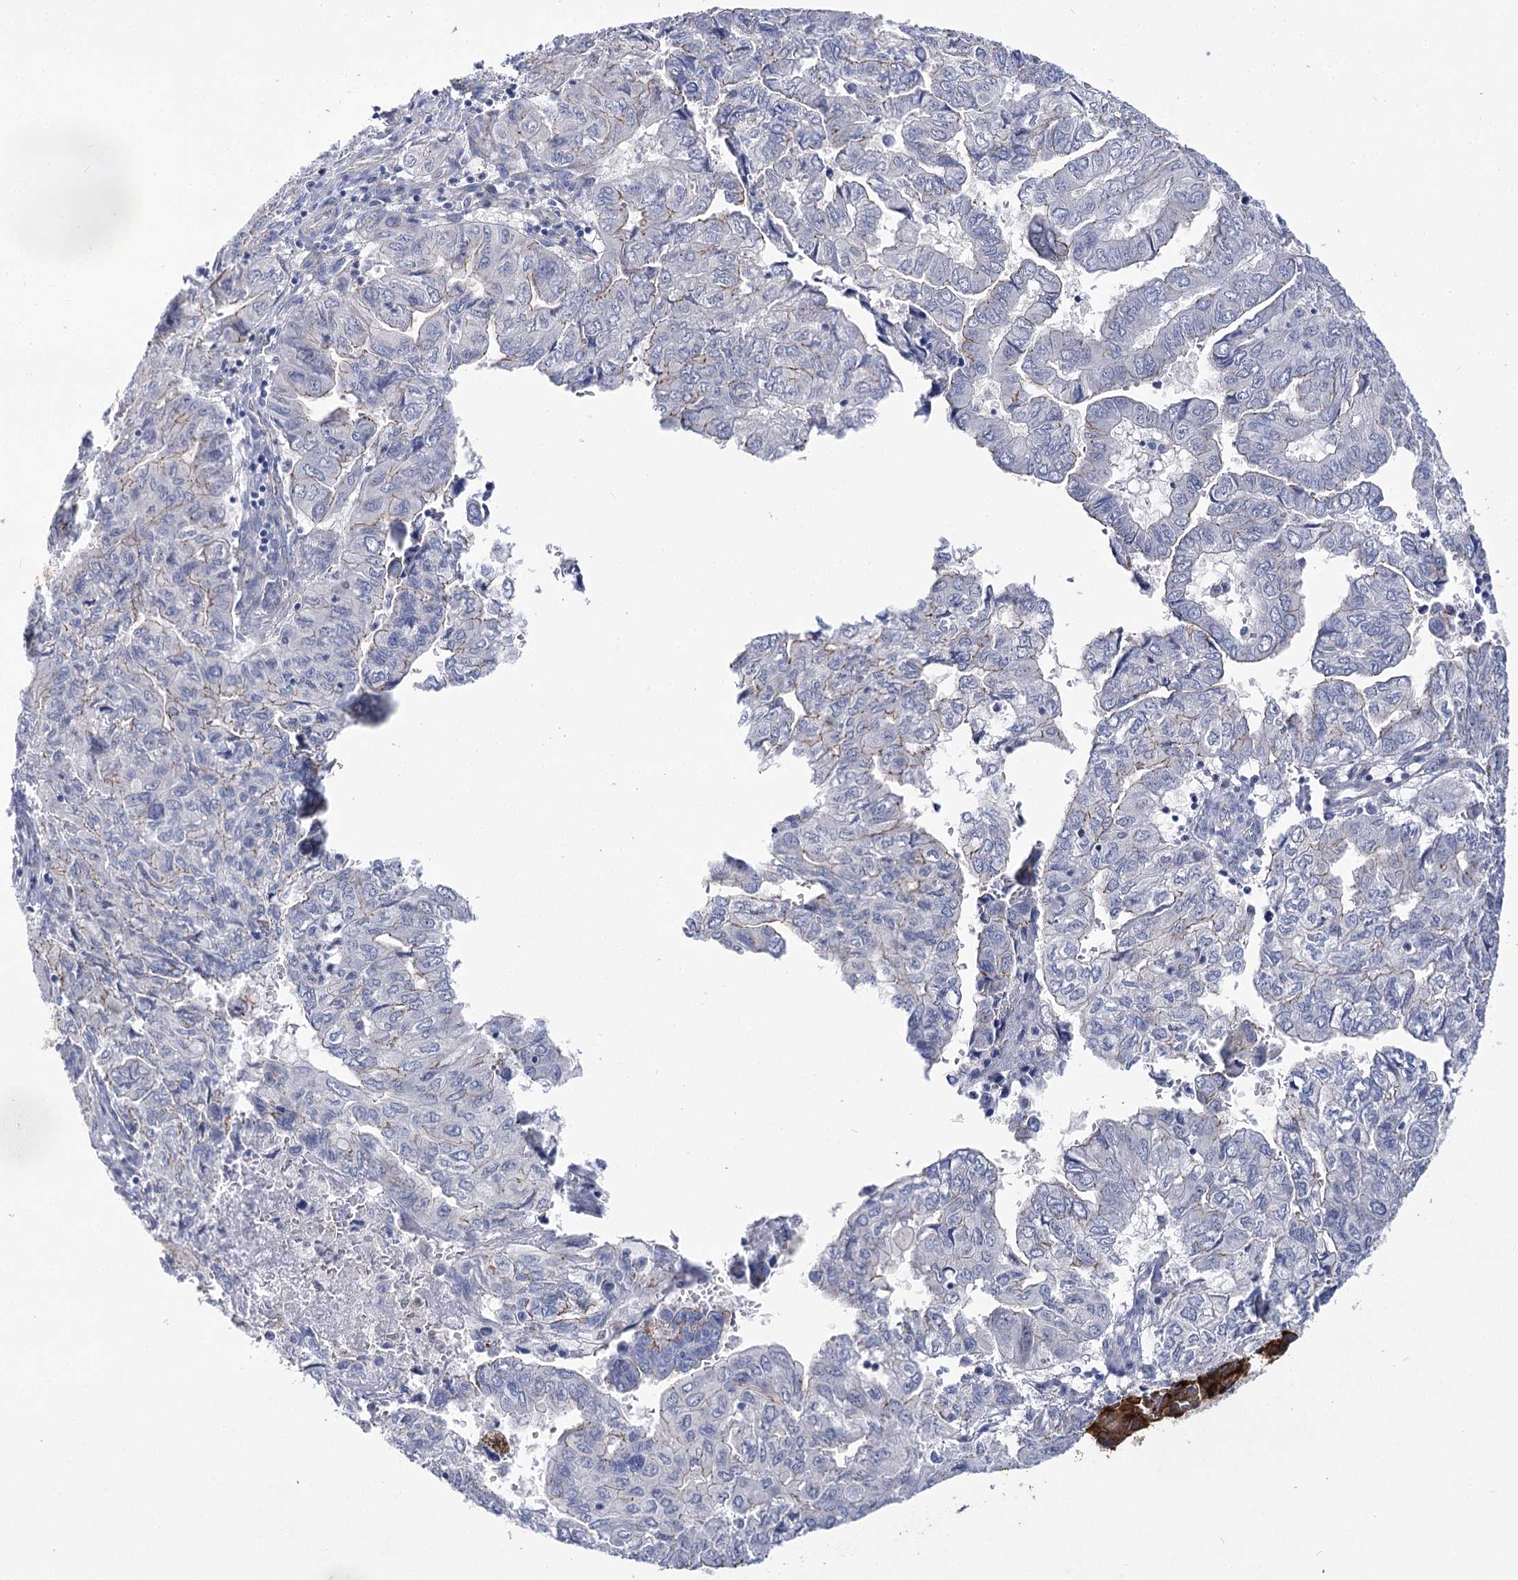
{"staining": {"intensity": "negative", "quantity": "none", "location": "none"}, "tissue": "pancreatic cancer", "cell_type": "Tumor cells", "image_type": "cancer", "snomed": [{"axis": "morphology", "description": "Adenocarcinoma, NOS"}, {"axis": "topography", "description": "Pancreas"}], "caption": "IHC of pancreatic cancer exhibits no expression in tumor cells.", "gene": "NRAP", "patient": {"sex": "male", "age": 51}}